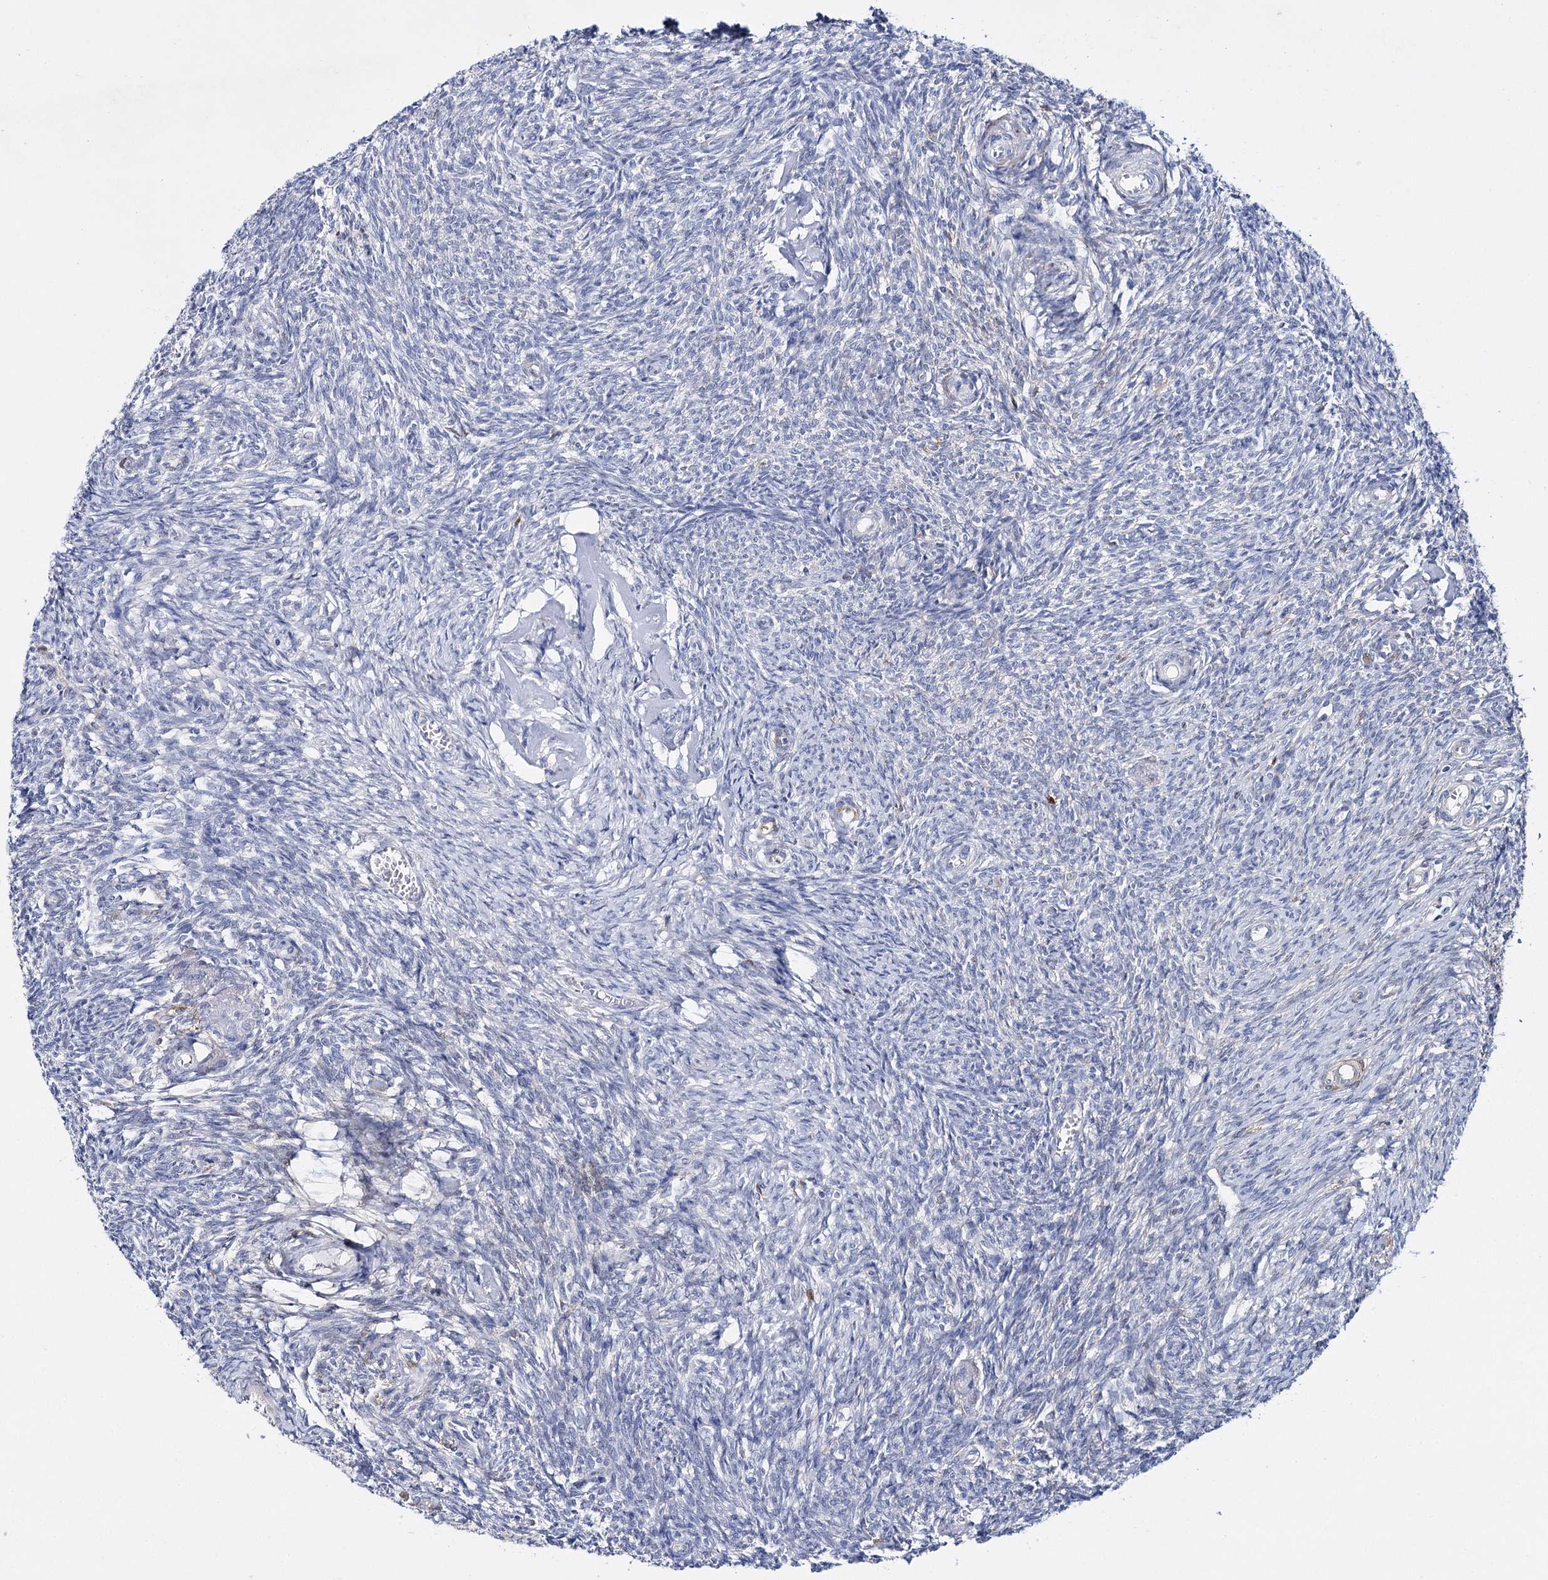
{"staining": {"intensity": "weak", "quantity": "<25%", "location": "cytoplasmic/membranous"}, "tissue": "ovary", "cell_type": "Ovarian stroma cells", "image_type": "normal", "snomed": [{"axis": "morphology", "description": "Normal tissue, NOS"}, {"axis": "topography", "description": "Ovary"}], "caption": "Immunohistochemical staining of benign ovary displays no significant staining in ovarian stroma cells.", "gene": "CFAP46", "patient": {"sex": "female", "age": 44}}